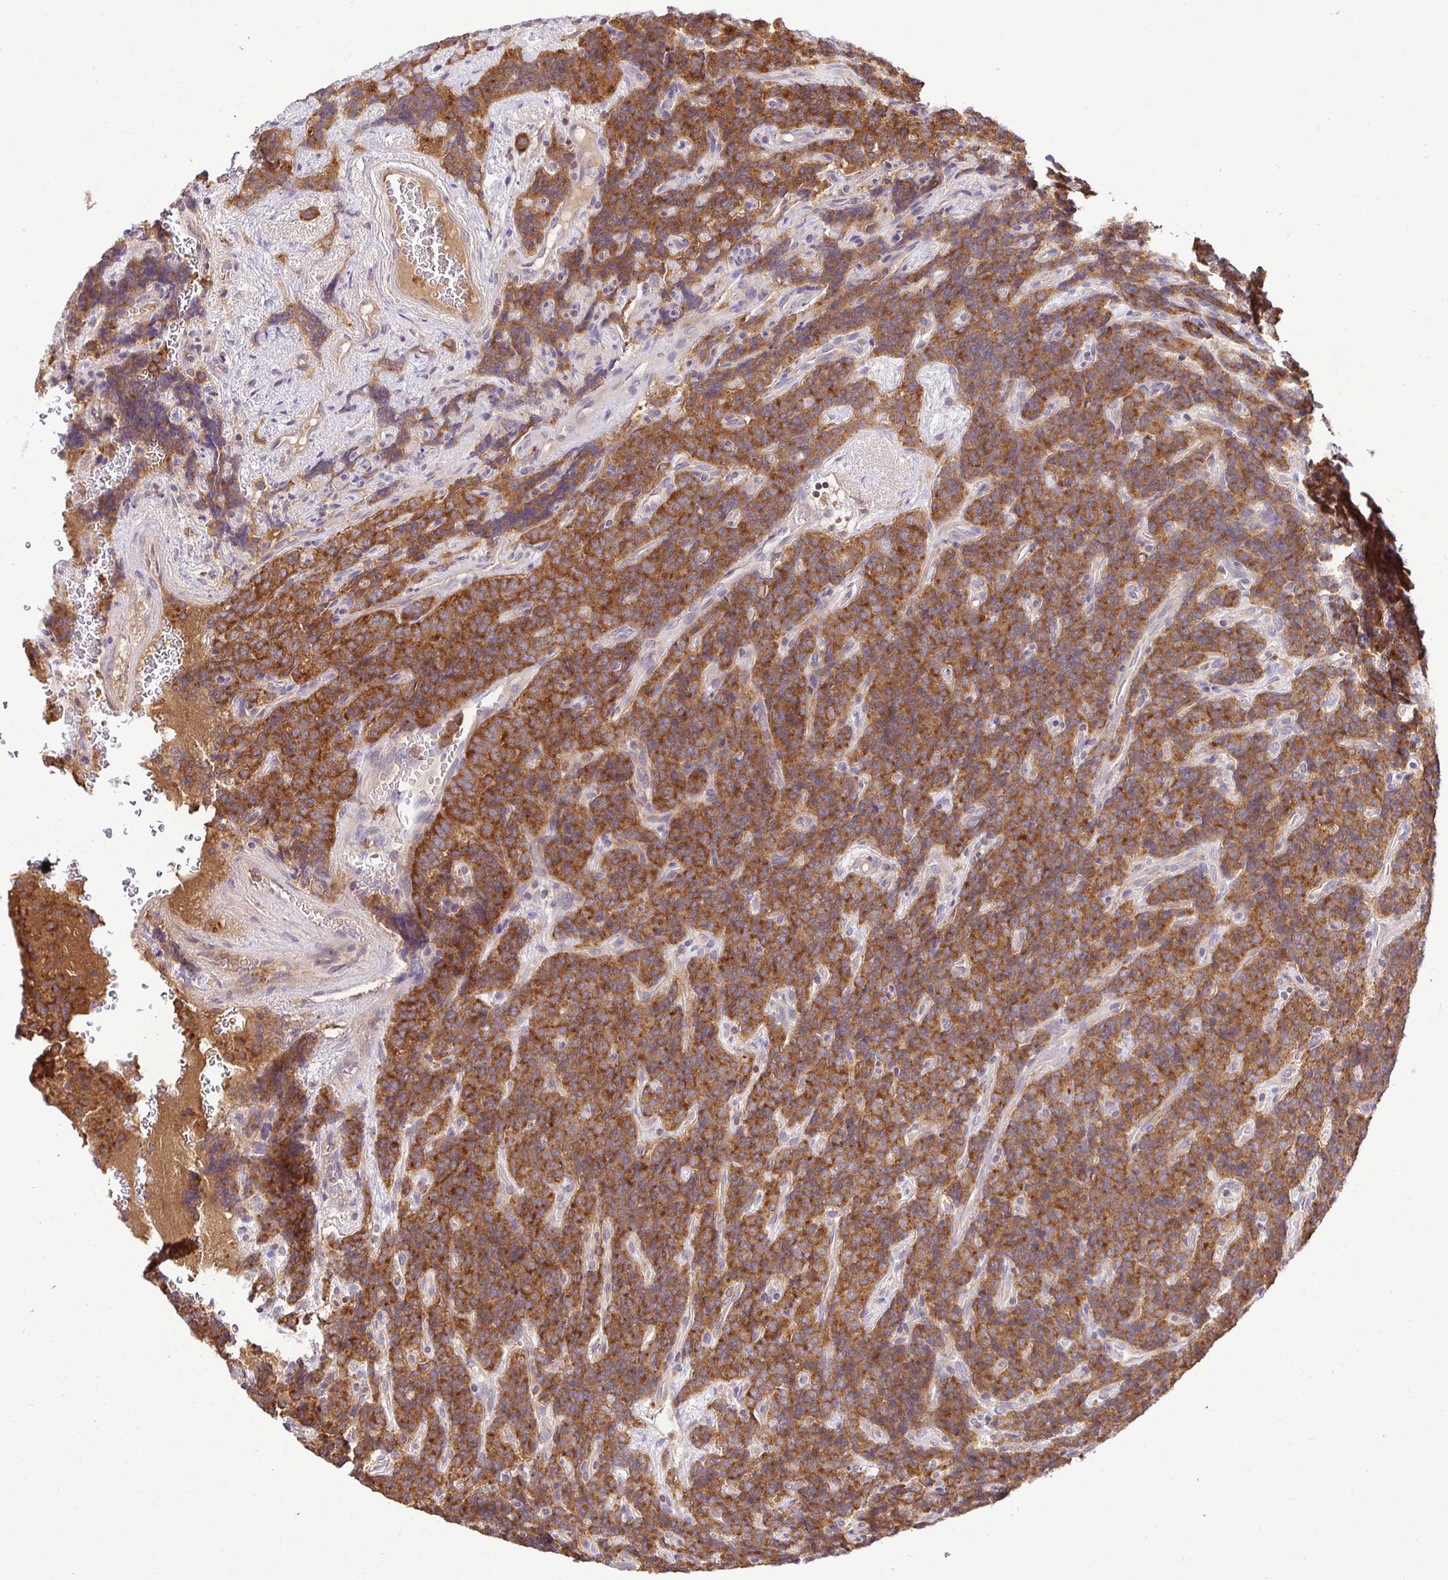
{"staining": {"intensity": "strong", "quantity": ">75%", "location": "cytoplasmic/membranous"}, "tissue": "carcinoid", "cell_type": "Tumor cells", "image_type": "cancer", "snomed": [{"axis": "morphology", "description": "Carcinoid, malignant, NOS"}, {"axis": "topography", "description": "Pancreas"}], "caption": "Malignant carcinoid stained with a brown dye demonstrates strong cytoplasmic/membranous positive positivity in about >75% of tumor cells.", "gene": "ATP6V1F", "patient": {"sex": "male", "age": 36}}